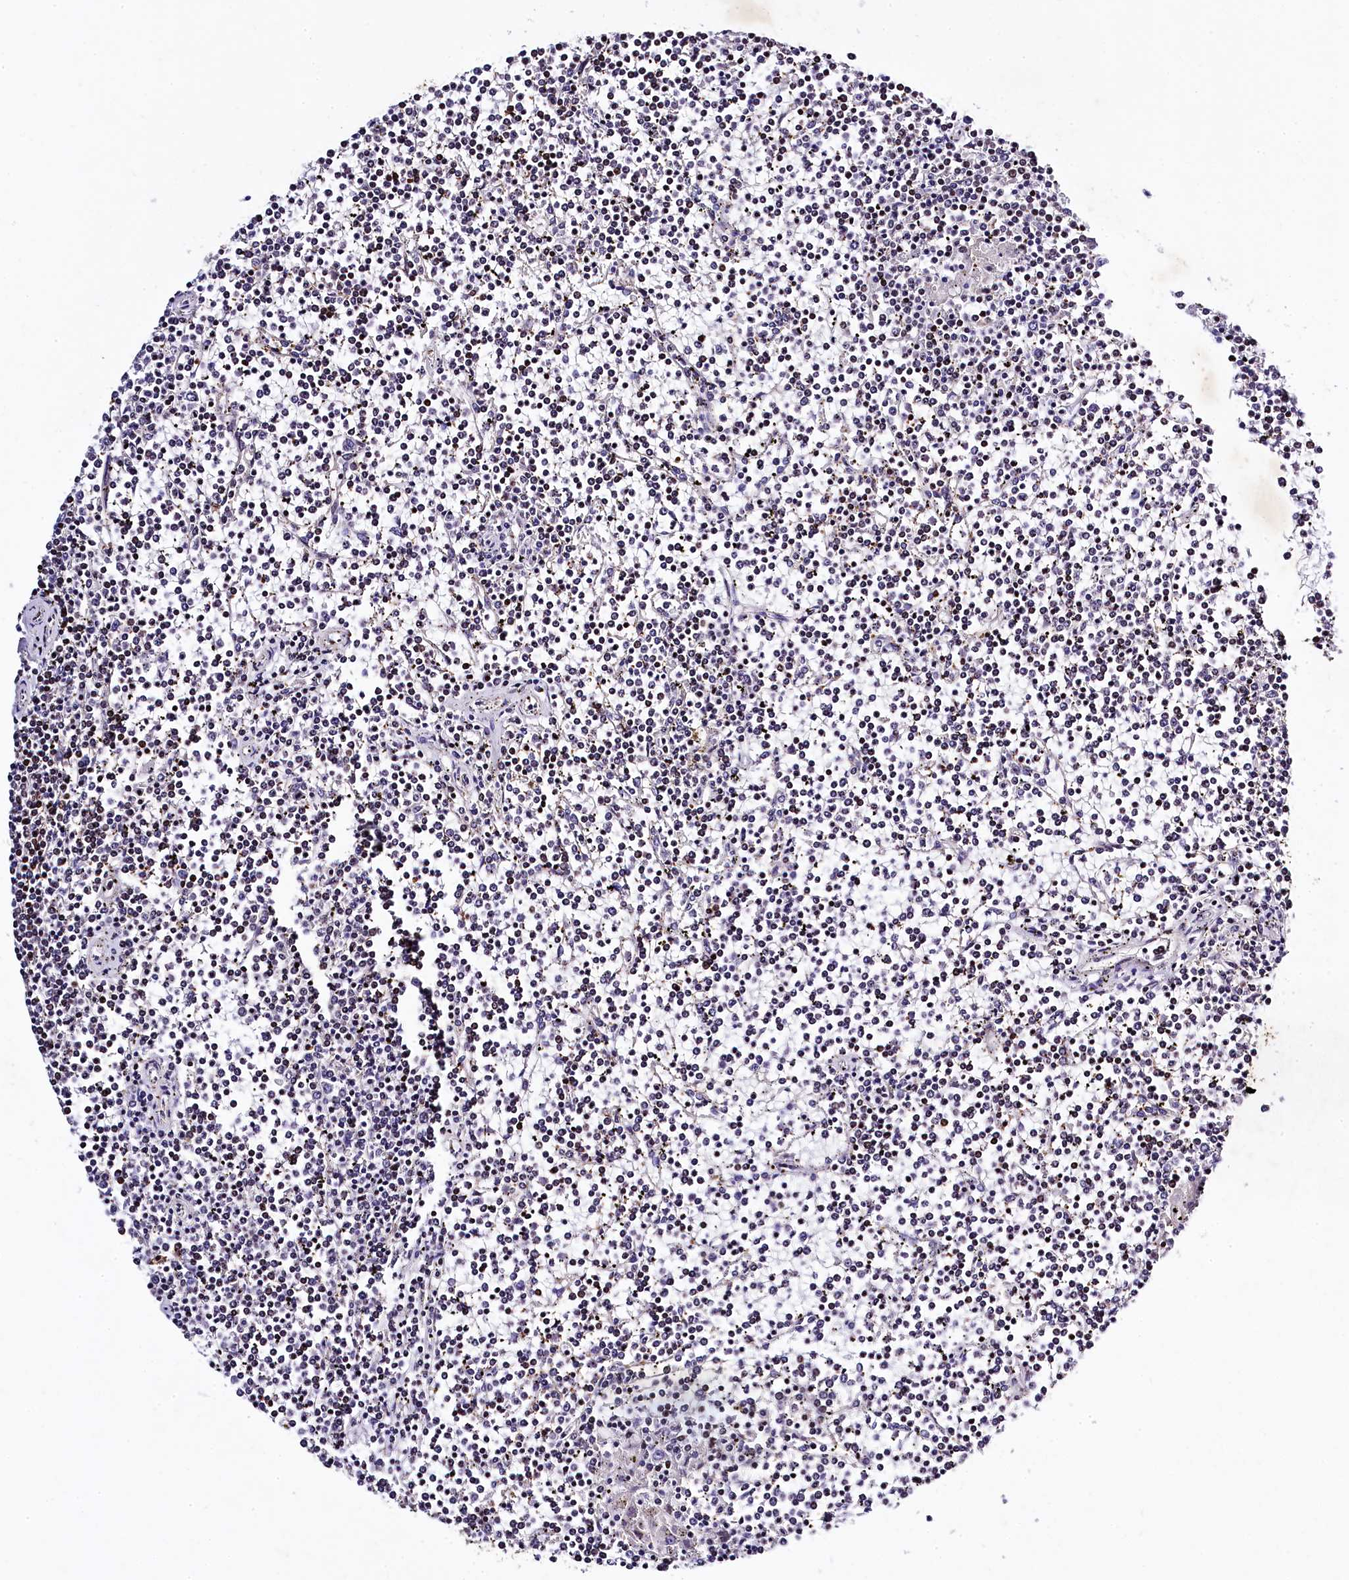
{"staining": {"intensity": "negative", "quantity": "none", "location": "none"}, "tissue": "lymphoma", "cell_type": "Tumor cells", "image_type": "cancer", "snomed": [{"axis": "morphology", "description": "Malignant lymphoma, non-Hodgkin's type, Low grade"}, {"axis": "topography", "description": "Spleen"}], "caption": "This photomicrograph is of malignant lymphoma, non-Hodgkin's type (low-grade) stained with immunohistochemistry to label a protein in brown with the nuclei are counter-stained blue. There is no positivity in tumor cells.", "gene": "SAMD10", "patient": {"sex": "female", "age": 19}}